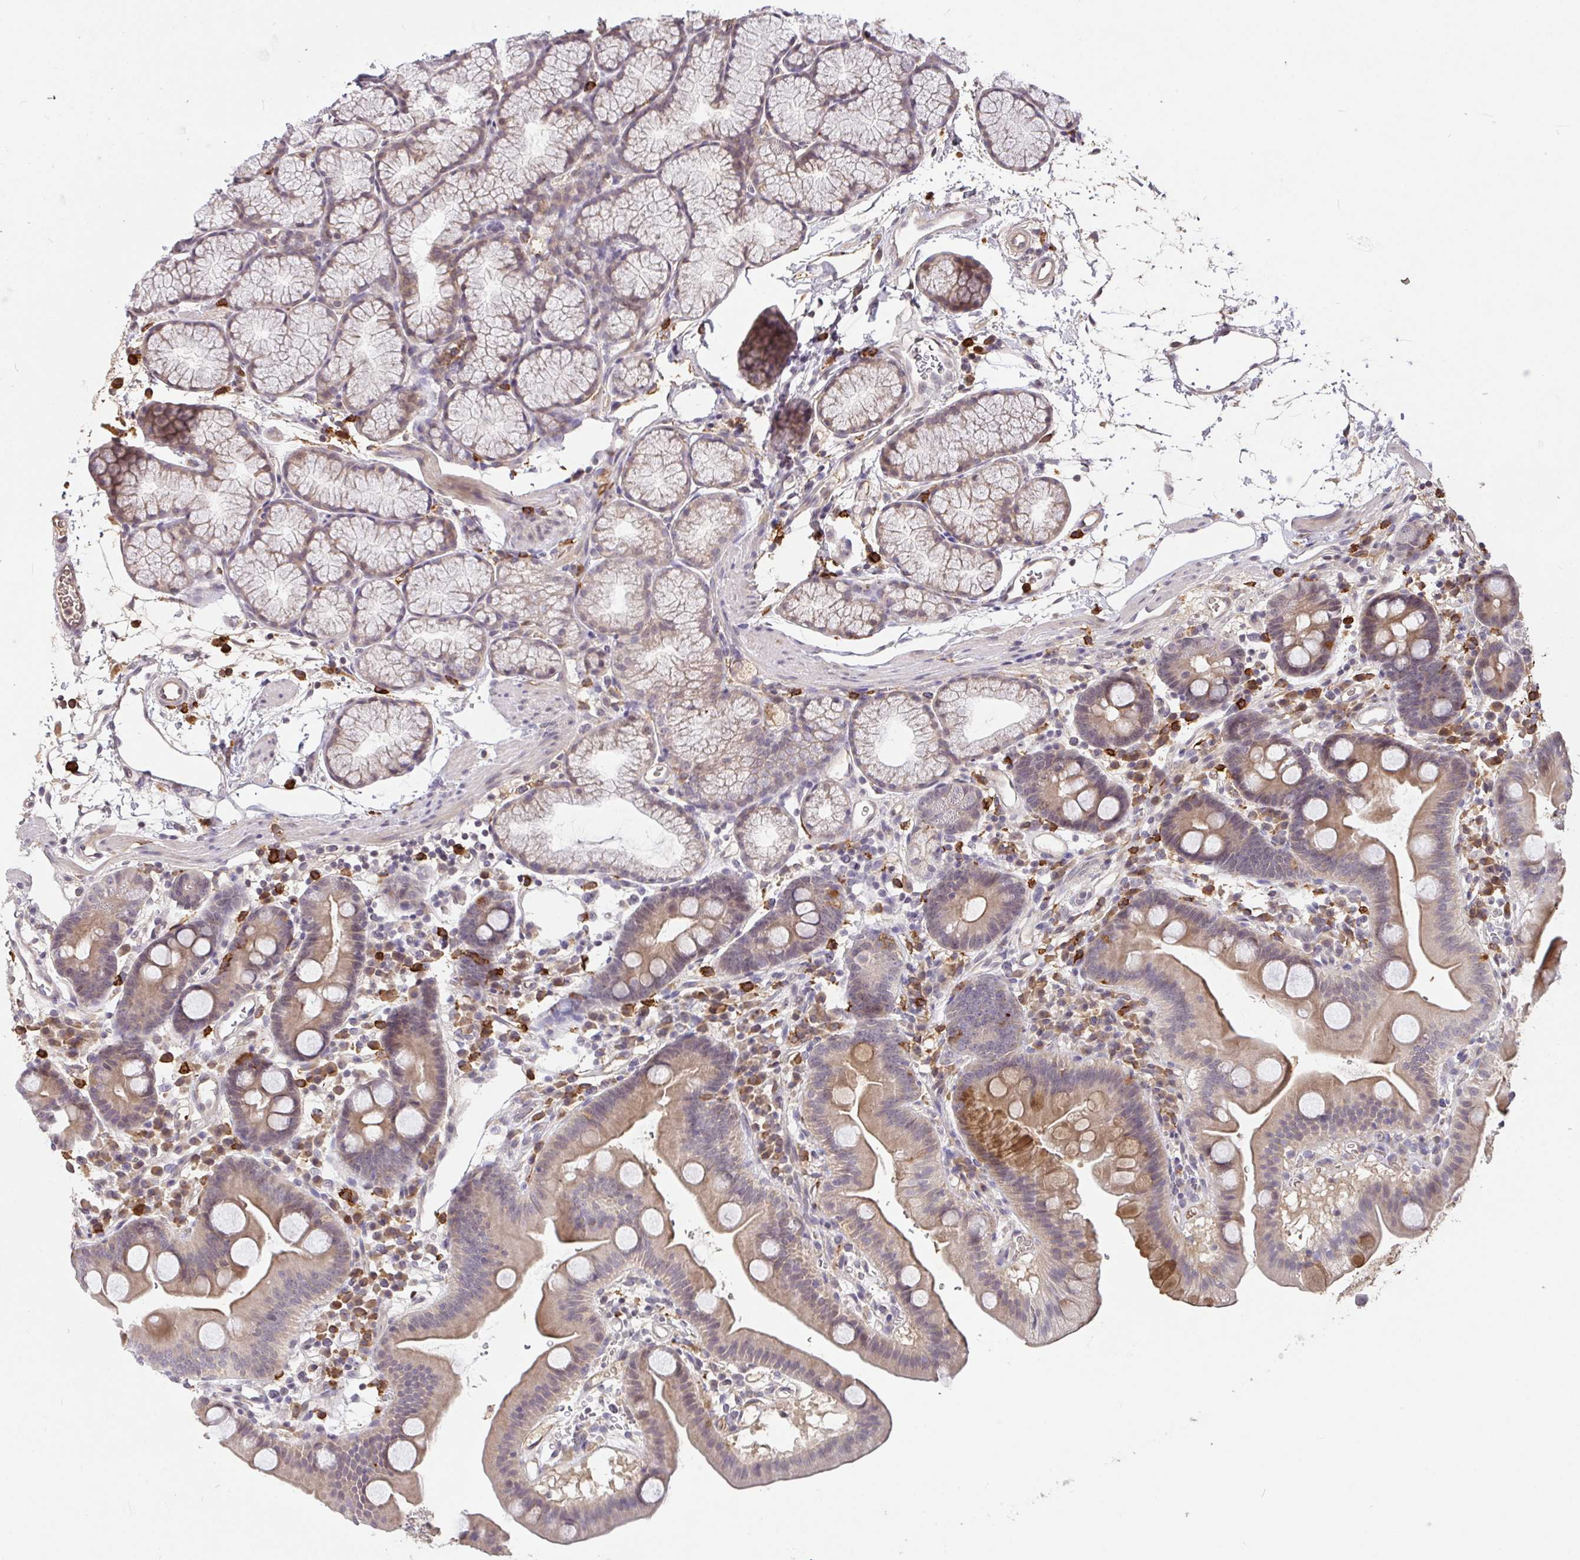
{"staining": {"intensity": "moderate", "quantity": "<25%", "location": "cytoplasmic/membranous"}, "tissue": "duodenum", "cell_type": "Glandular cells", "image_type": "normal", "snomed": [{"axis": "morphology", "description": "Normal tissue, NOS"}, {"axis": "topography", "description": "Duodenum"}], "caption": "Immunohistochemical staining of unremarkable human duodenum reveals <25% levels of moderate cytoplasmic/membranous protein expression in approximately <25% of glandular cells. (DAB IHC, brown staining for protein, blue staining for nuclei).", "gene": "FCER1A", "patient": {"sex": "male", "age": 59}}